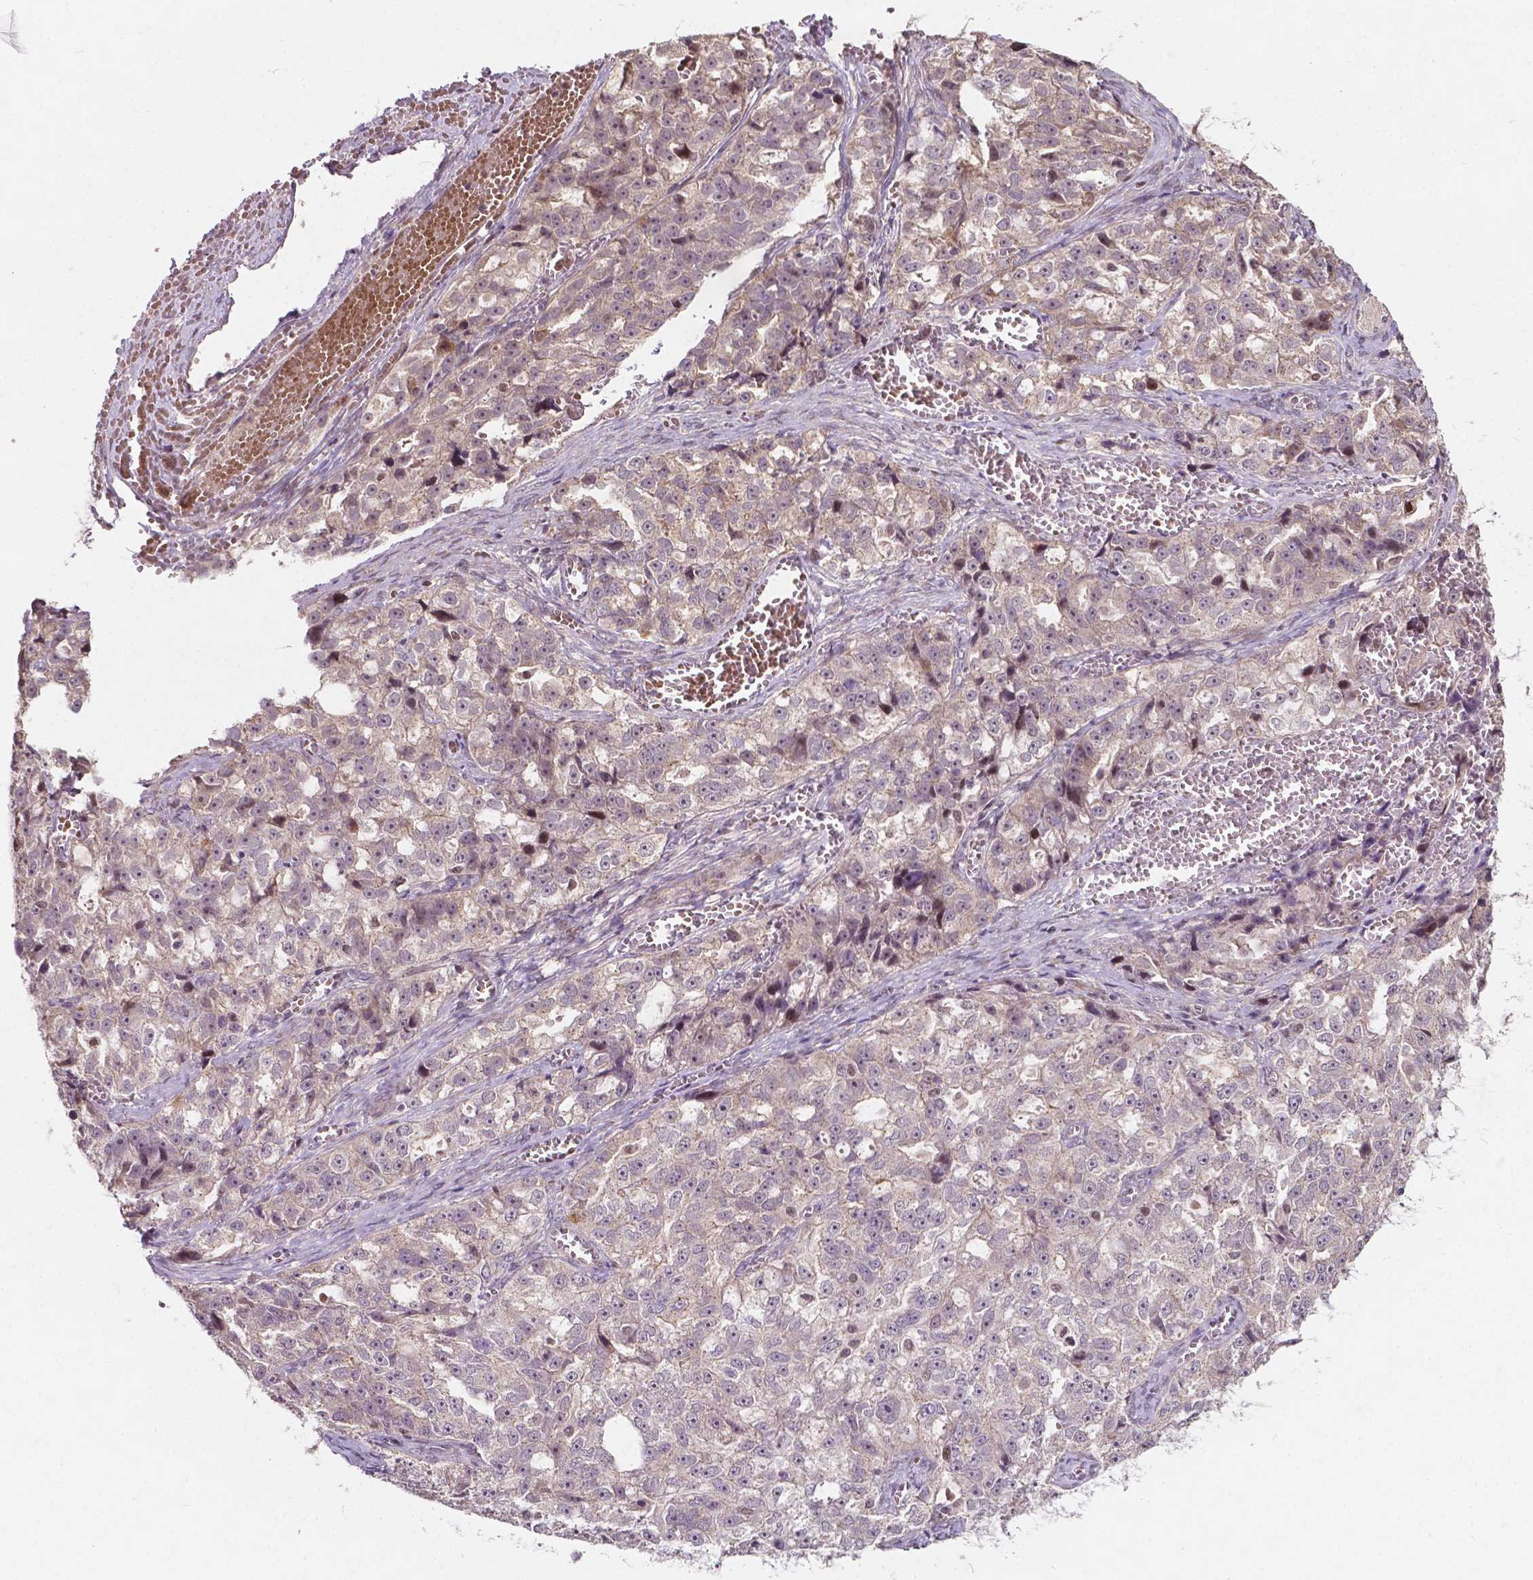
{"staining": {"intensity": "weak", "quantity": "<25%", "location": "cytoplasmic/membranous"}, "tissue": "ovarian cancer", "cell_type": "Tumor cells", "image_type": "cancer", "snomed": [{"axis": "morphology", "description": "Cystadenocarcinoma, serous, NOS"}, {"axis": "topography", "description": "Ovary"}], "caption": "The immunohistochemistry image has no significant staining in tumor cells of serous cystadenocarcinoma (ovarian) tissue. The staining is performed using DAB brown chromogen with nuclei counter-stained in using hematoxylin.", "gene": "DUSP16", "patient": {"sex": "female", "age": 51}}